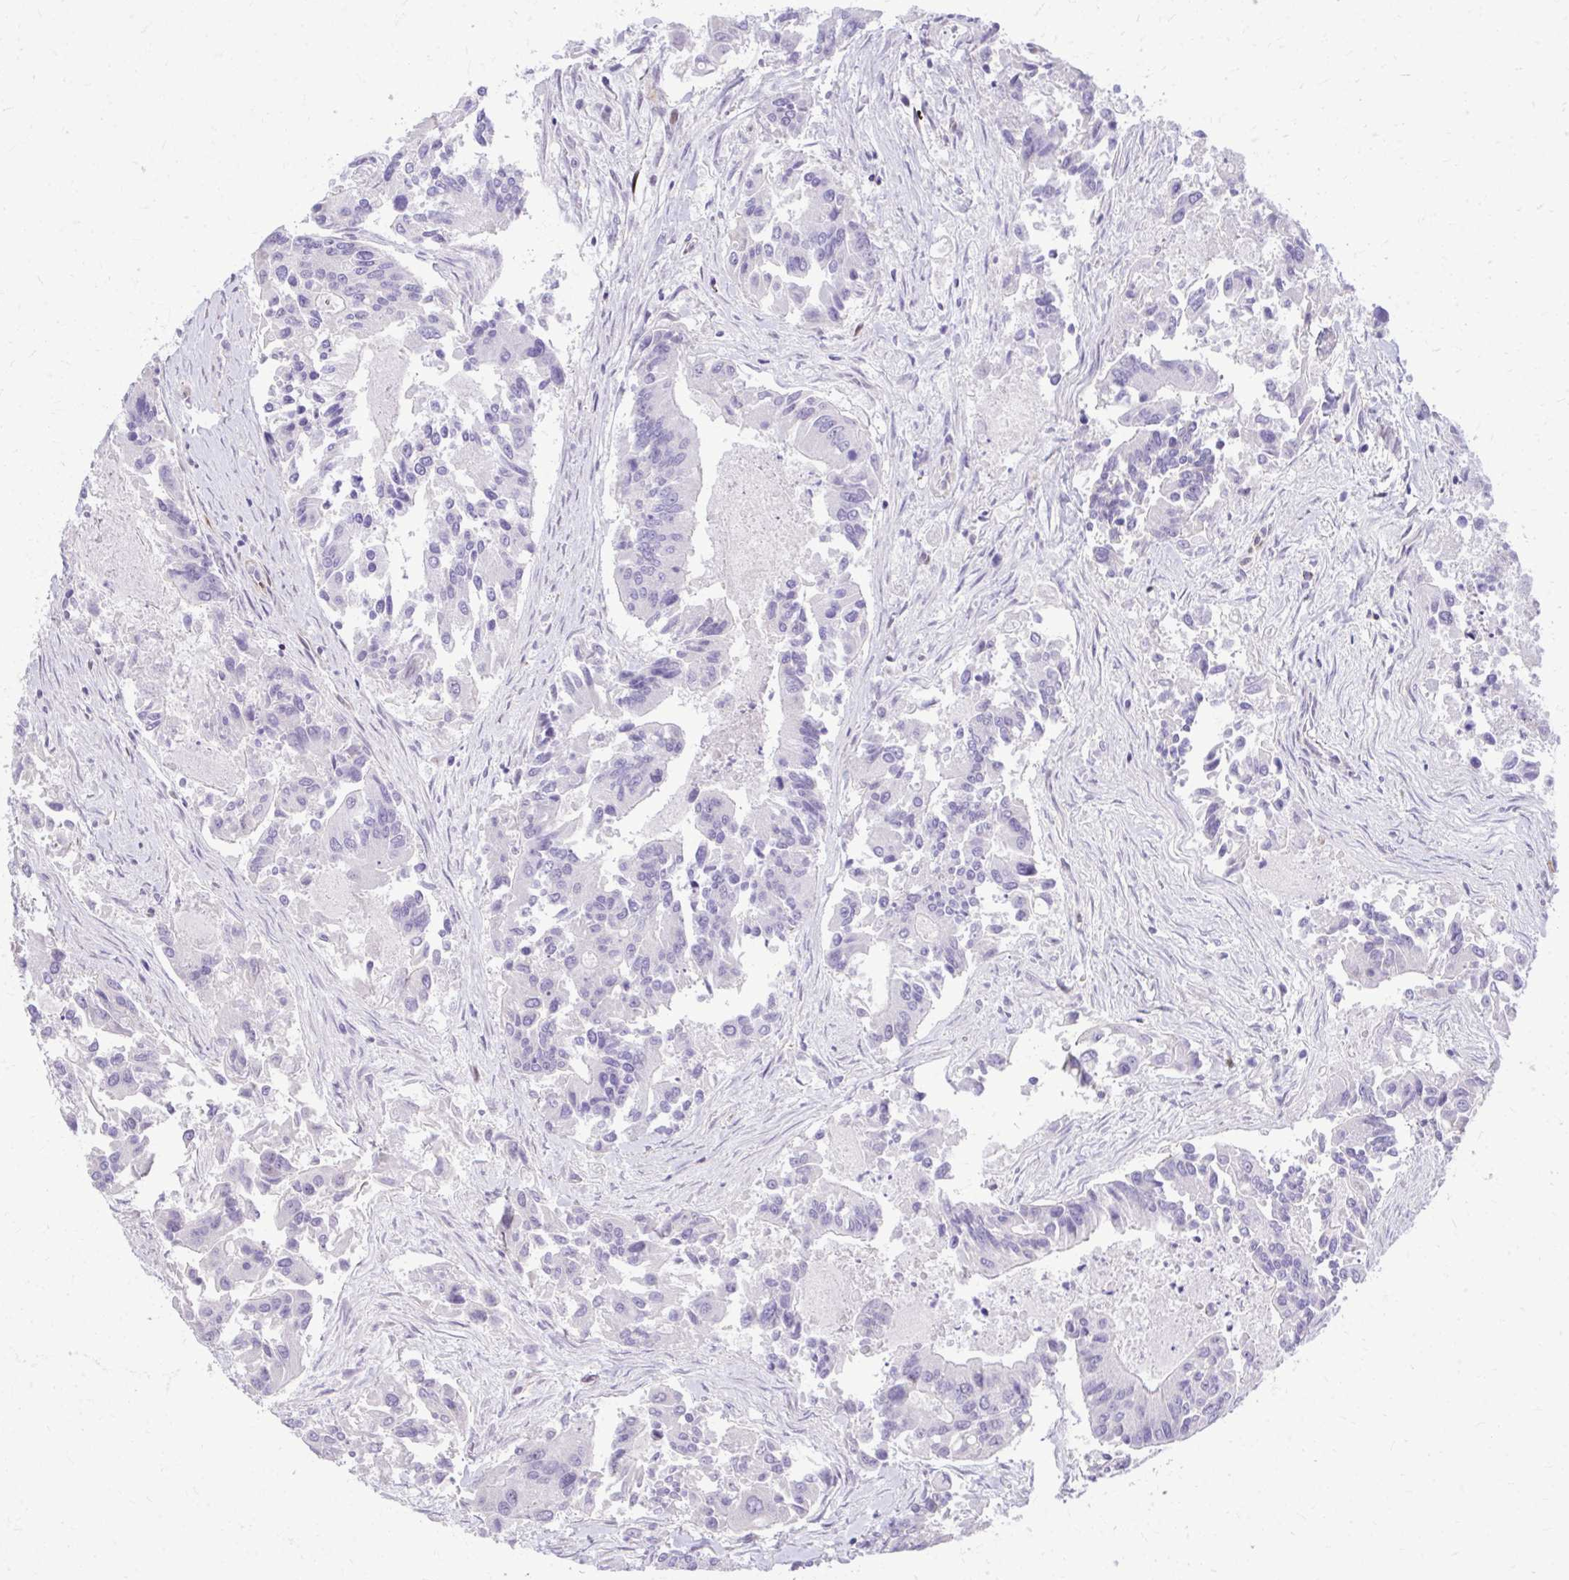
{"staining": {"intensity": "negative", "quantity": "none", "location": "none"}, "tissue": "colorectal cancer", "cell_type": "Tumor cells", "image_type": "cancer", "snomed": [{"axis": "morphology", "description": "Adenocarcinoma, NOS"}, {"axis": "topography", "description": "Colon"}], "caption": "Tumor cells show no significant staining in colorectal cancer (adenocarcinoma).", "gene": "DLX4", "patient": {"sex": "female", "age": 67}}